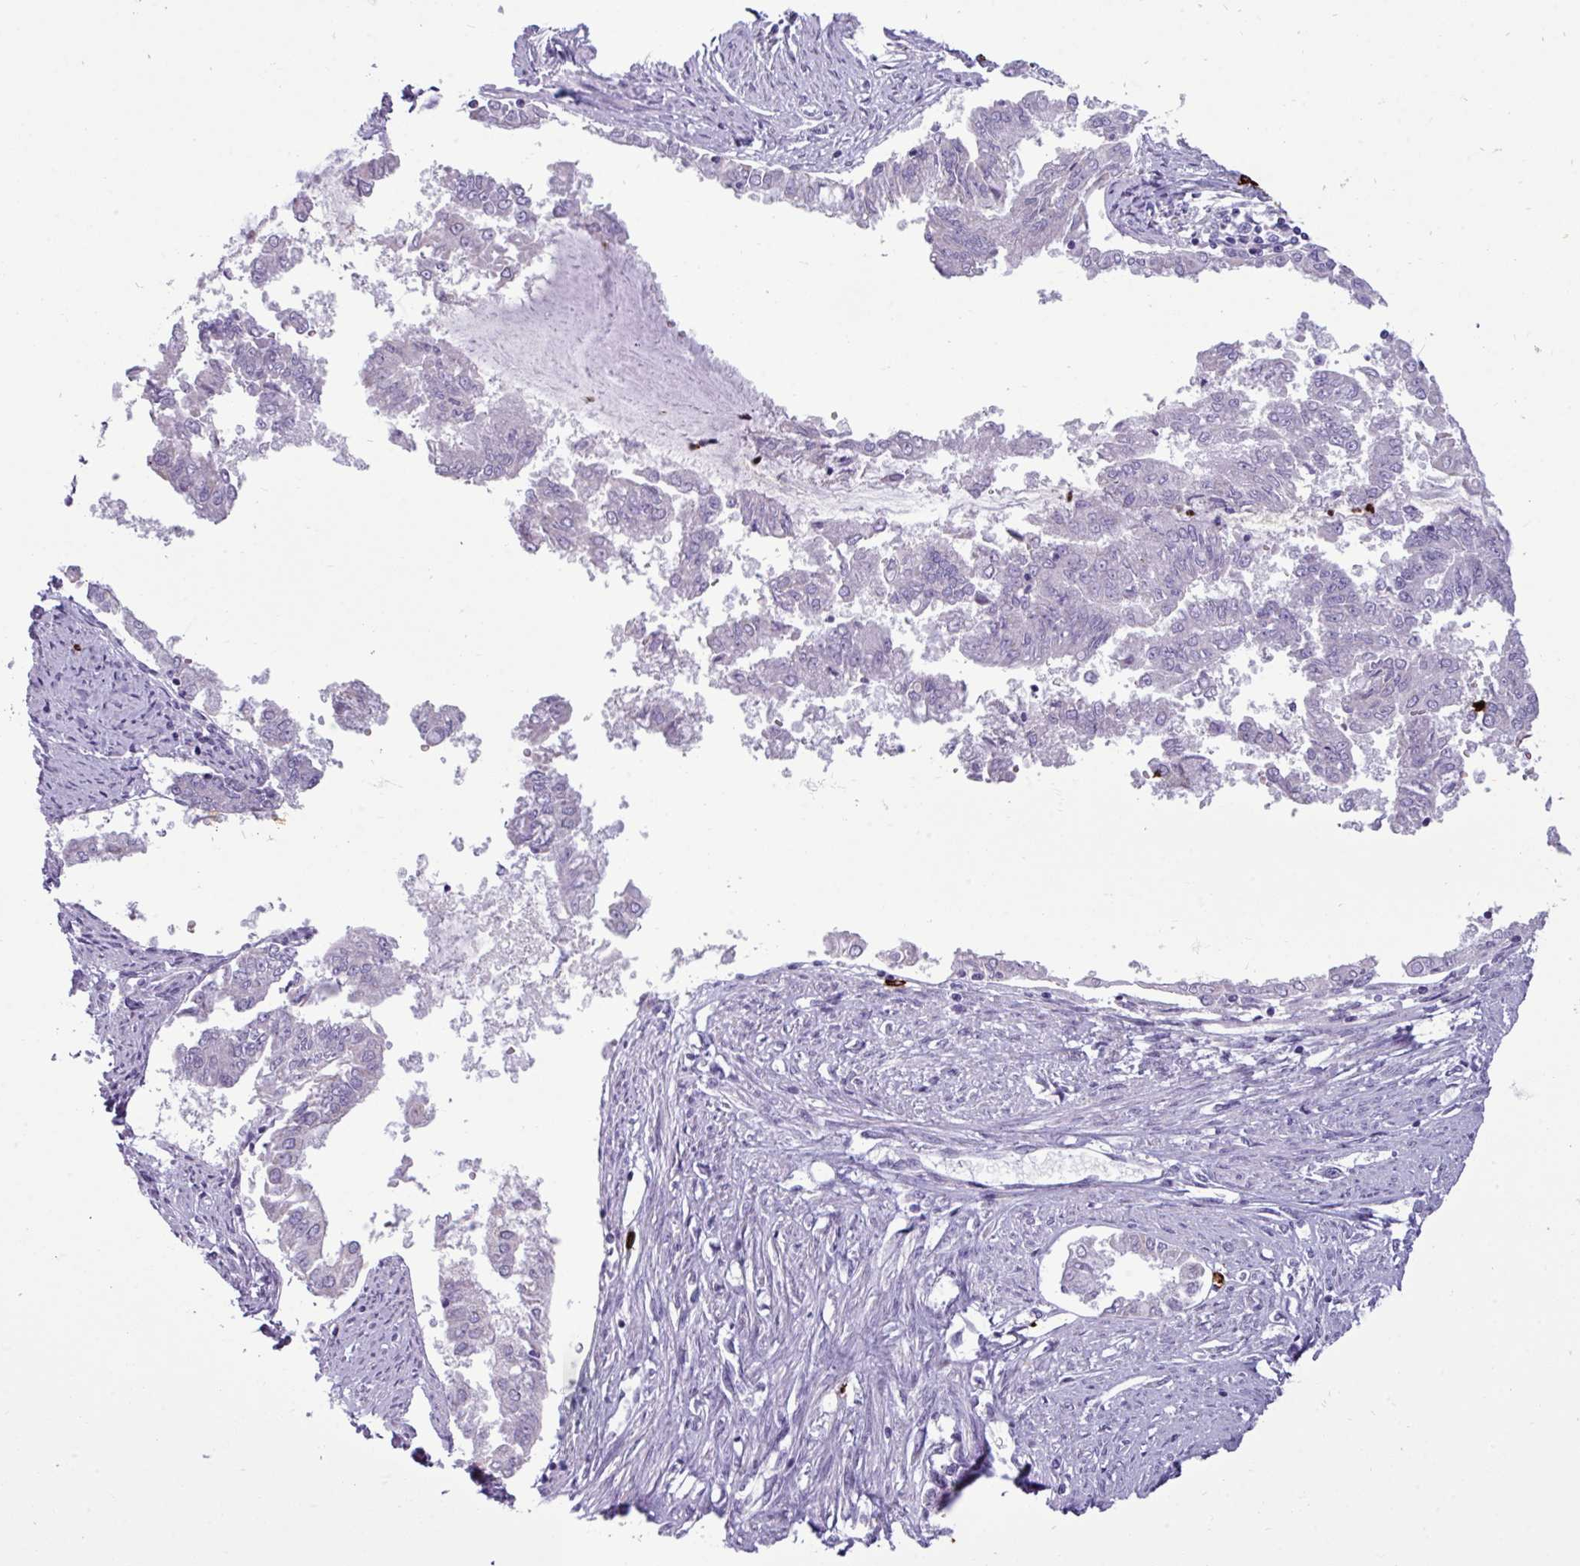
{"staining": {"intensity": "negative", "quantity": "none", "location": "none"}, "tissue": "endometrial cancer", "cell_type": "Tumor cells", "image_type": "cancer", "snomed": [{"axis": "morphology", "description": "Adenocarcinoma, NOS"}, {"axis": "topography", "description": "Endometrium"}], "caption": "A photomicrograph of endometrial cancer stained for a protein reveals no brown staining in tumor cells.", "gene": "TRIM39", "patient": {"sex": "female", "age": 76}}